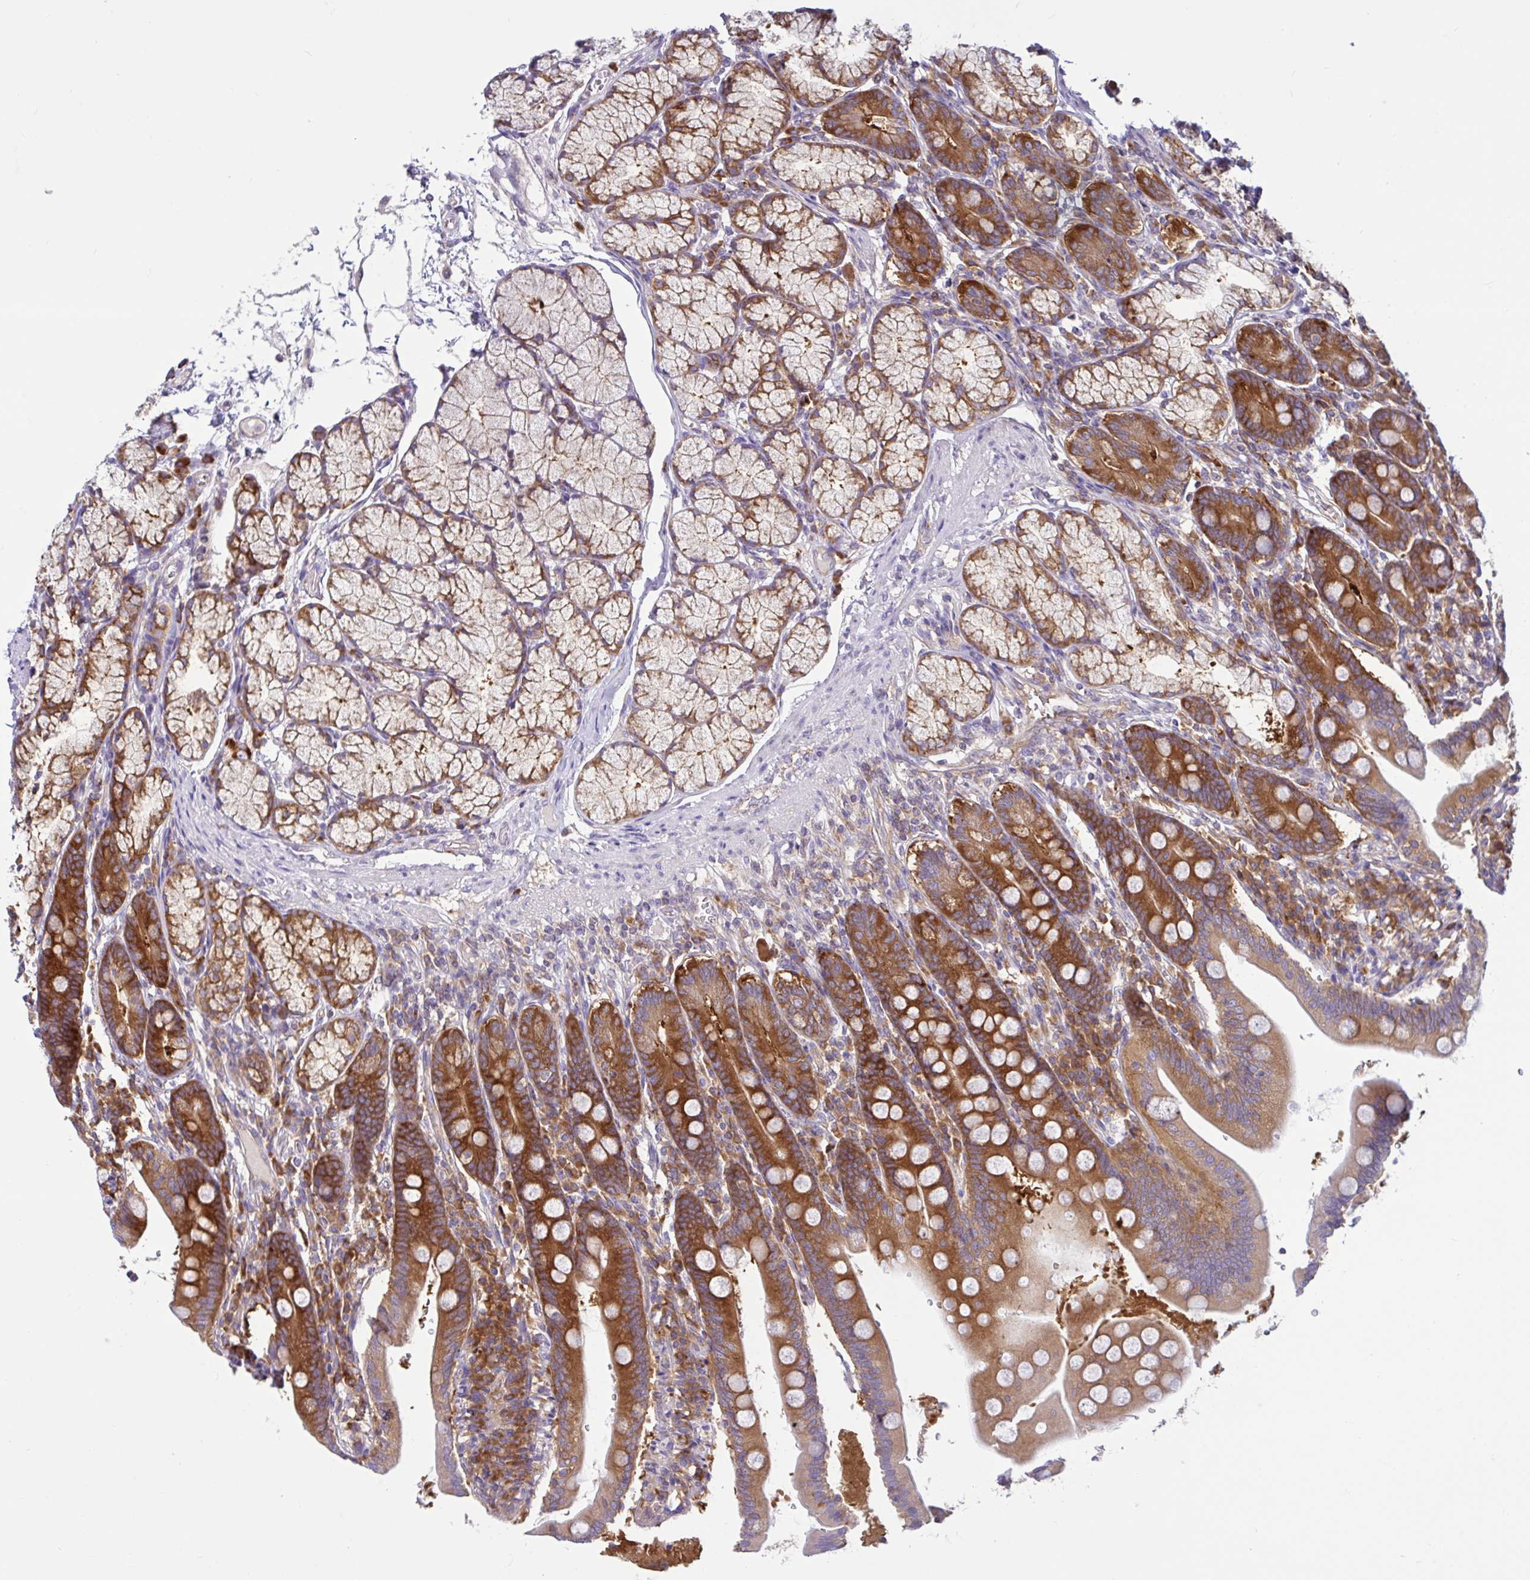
{"staining": {"intensity": "strong", "quantity": ">75%", "location": "cytoplasmic/membranous"}, "tissue": "duodenum", "cell_type": "Glandular cells", "image_type": "normal", "snomed": [{"axis": "morphology", "description": "Normal tissue, NOS"}, {"axis": "topography", "description": "Duodenum"}], "caption": "Immunohistochemistry staining of unremarkable duodenum, which reveals high levels of strong cytoplasmic/membranous expression in approximately >75% of glandular cells indicating strong cytoplasmic/membranous protein expression. The staining was performed using DAB (brown) for protein detection and nuclei were counterstained in hematoxylin (blue).", "gene": "LARS1", "patient": {"sex": "female", "age": 67}}